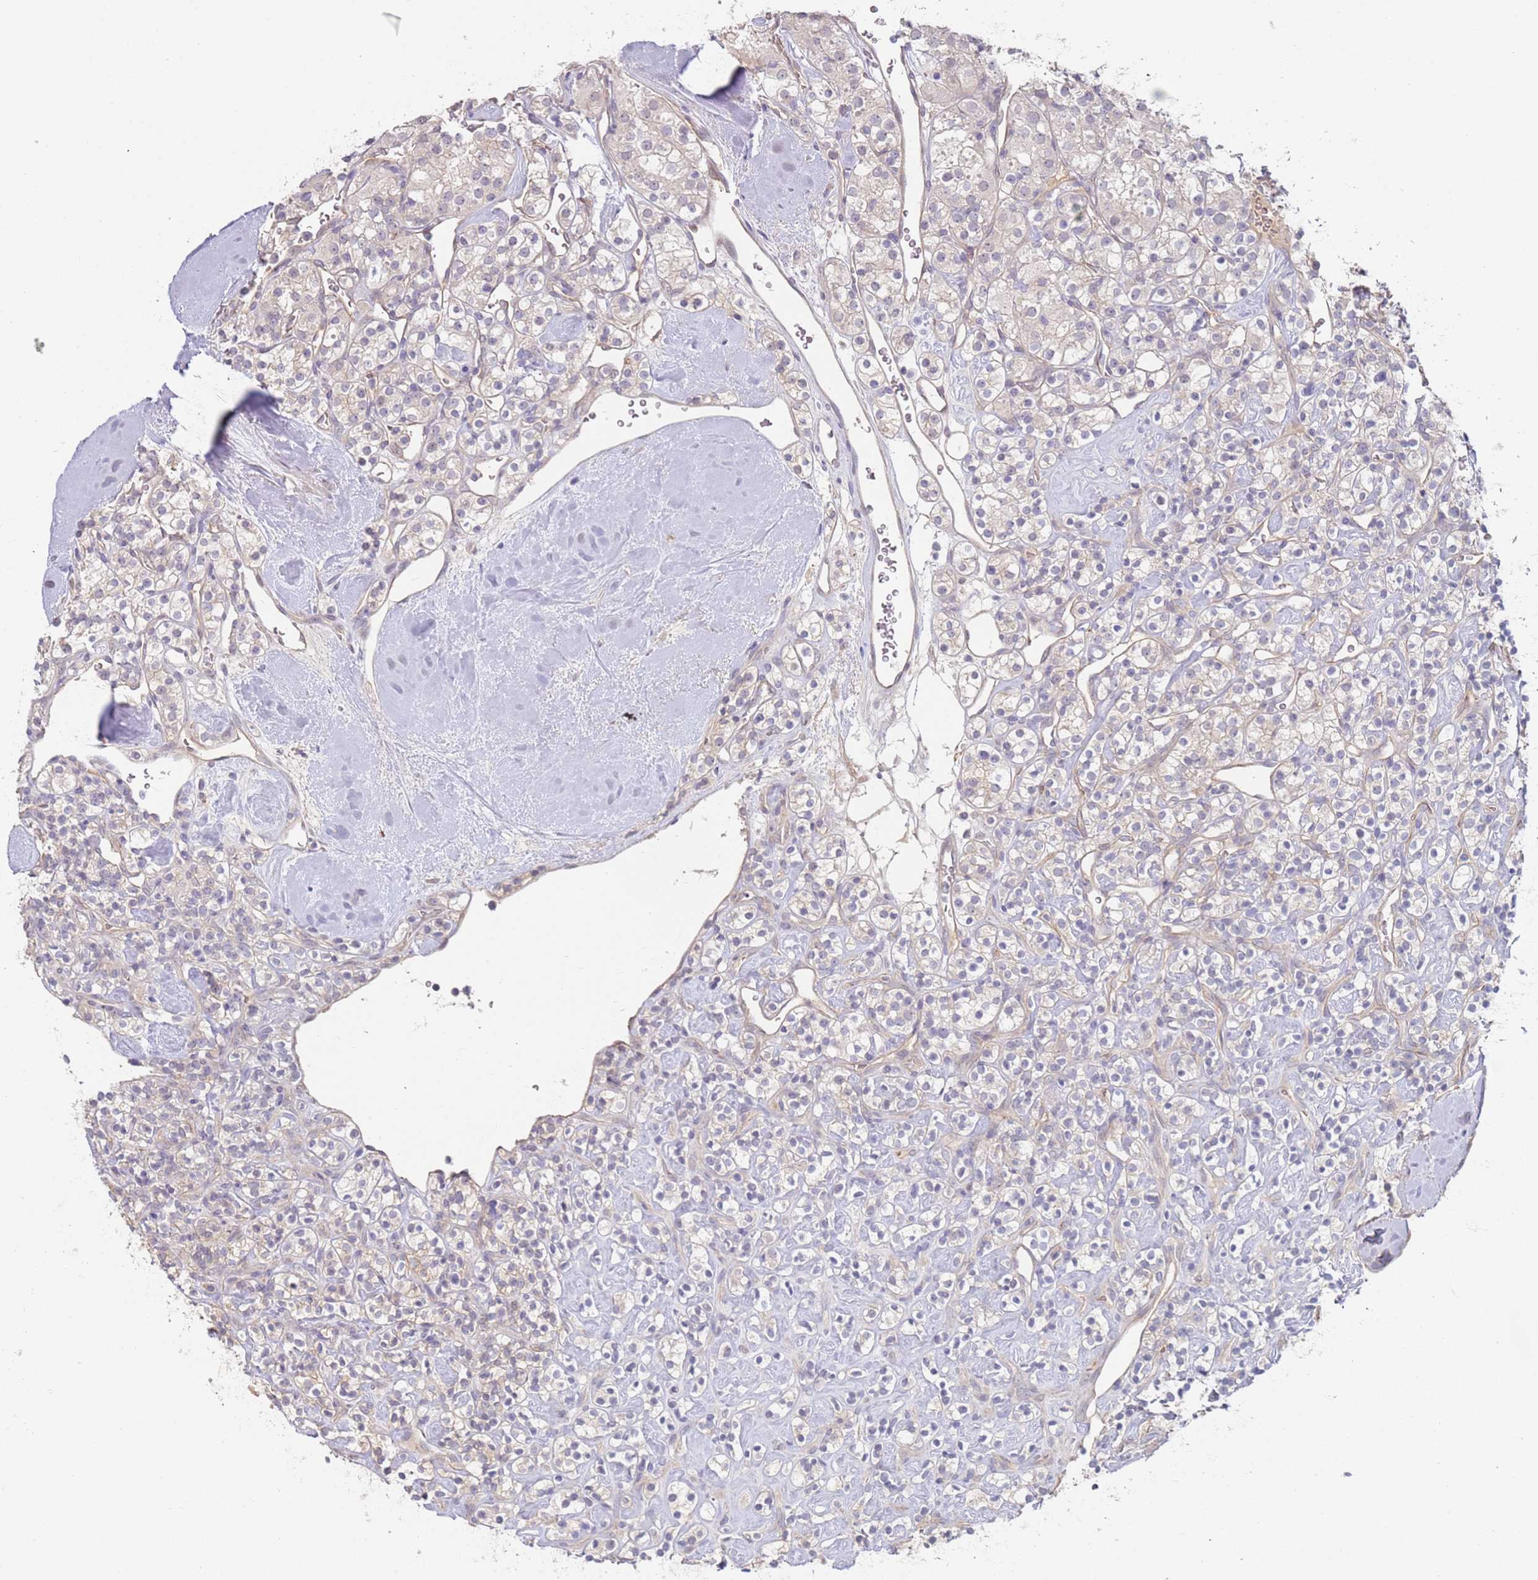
{"staining": {"intensity": "negative", "quantity": "none", "location": "none"}, "tissue": "renal cancer", "cell_type": "Tumor cells", "image_type": "cancer", "snomed": [{"axis": "morphology", "description": "Adenocarcinoma, NOS"}, {"axis": "topography", "description": "Kidney"}], "caption": "Immunohistochemistry (IHC) of renal cancer displays no expression in tumor cells.", "gene": "WDR93", "patient": {"sex": "male", "age": 77}}